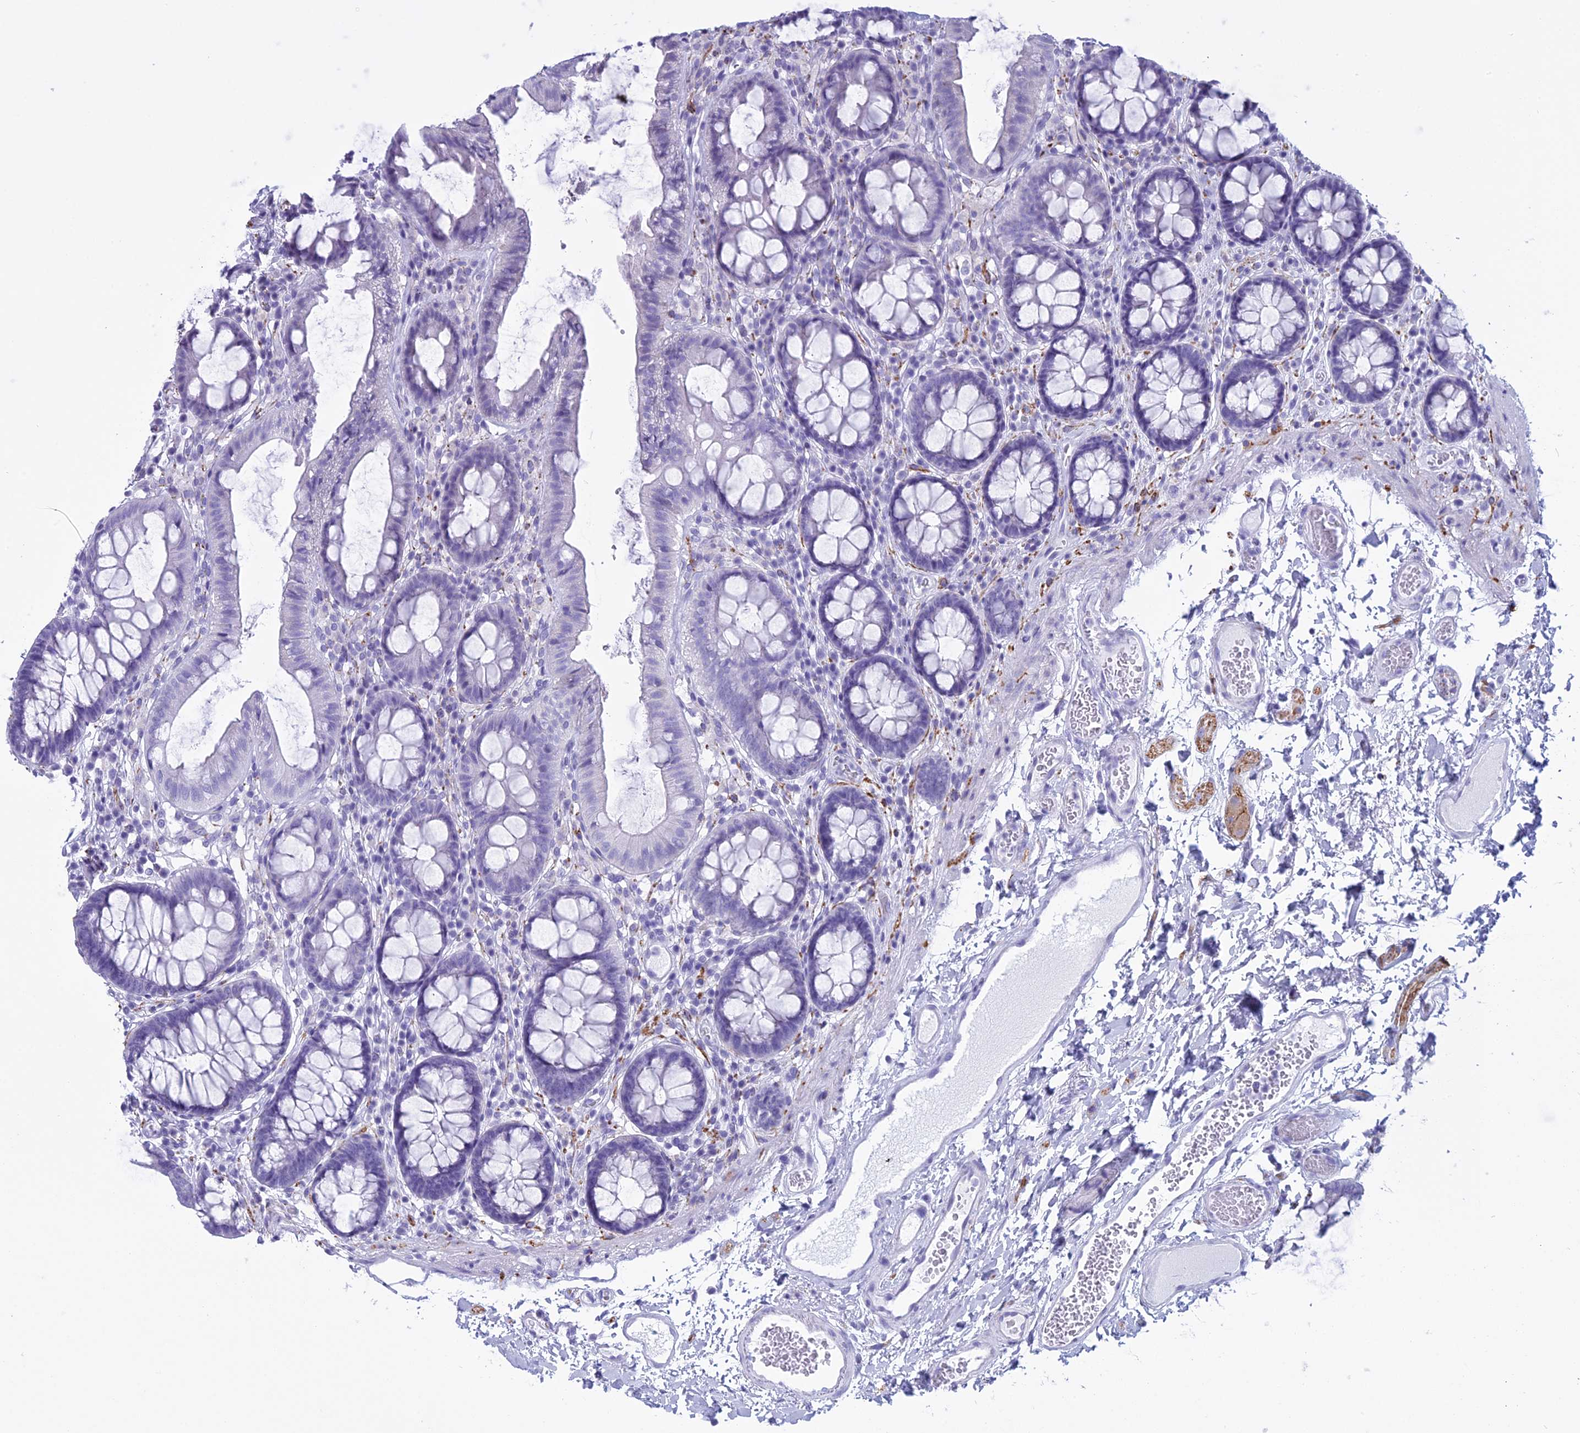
{"staining": {"intensity": "negative", "quantity": "none", "location": "none"}, "tissue": "colon", "cell_type": "Endothelial cells", "image_type": "normal", "snomed": [{"axis": "morphology", "description": "Normal tissue, NOS"}, {"axis": "topography", "description": "Colon"}], "caption": "Colon stained for a protein using IHC shows no expression endothelial cells.", "gene": "MAP6", "patient": {"sex": "male", "age": 84}}